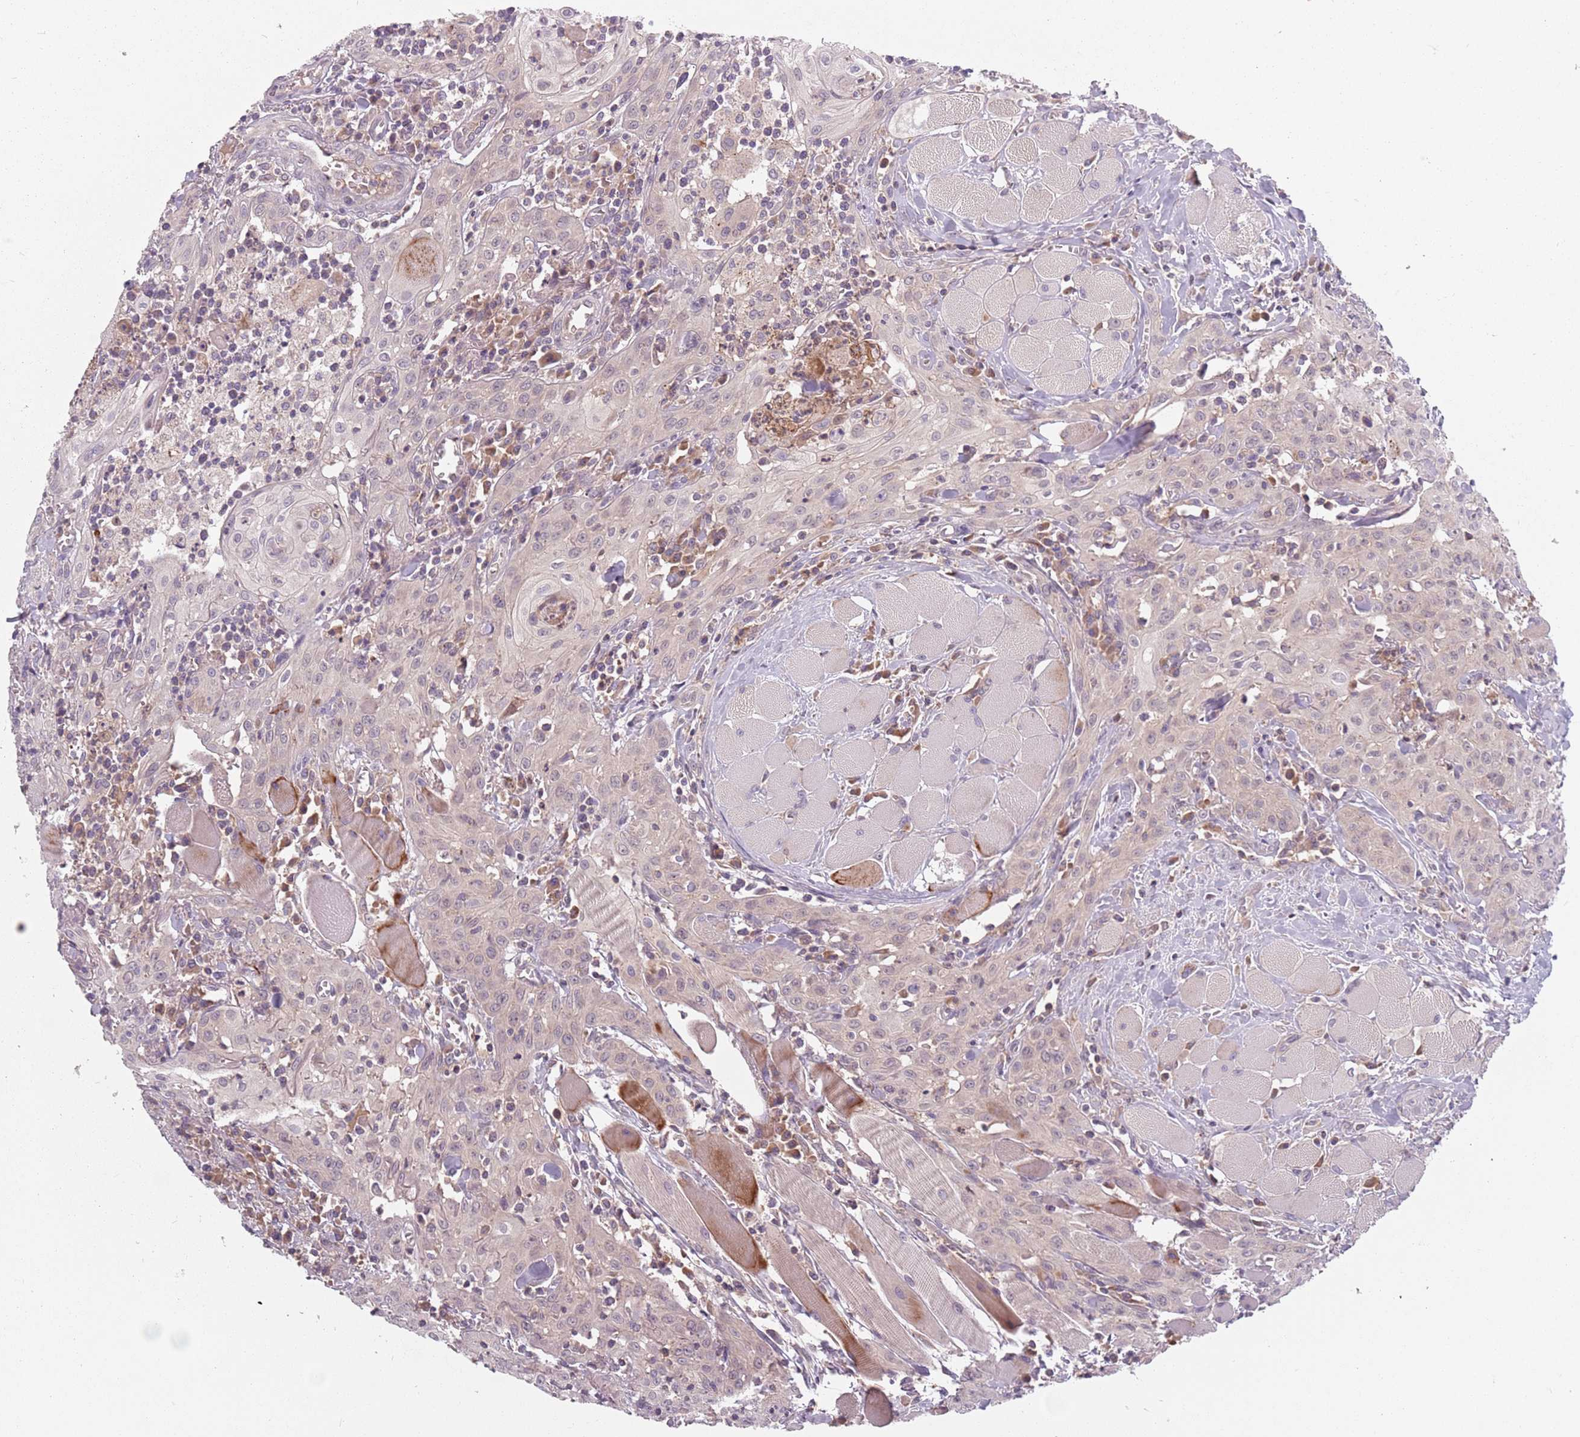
{"staining": {"intensity": "negative", "quantity": "none", "location": "none"}, "tissue": "head and neck cancer", "cell_type": "Tumor cells", "image_type": "cancer", "snomed": [{"axis": "morphology", "description": "Squamous cell carcinoma, NOS"}, {"axis": "topography", "description": "Oral tissue"}, {"axis": "topography", "description": "Head-Neck"}], "caption": "The immunohistochemistry (IHC) histopathology image has no significant positivity in tumor cells of head and neck cancer (squamous cell carcinoma) tissue. The staining is performed using DAB (3,3'-diaminobenzidine) brown chromogen with nuclei counter-stained in using hematoxylin.", "gene": "ASB13", "patient": {"sex": "female", "age": 70}}